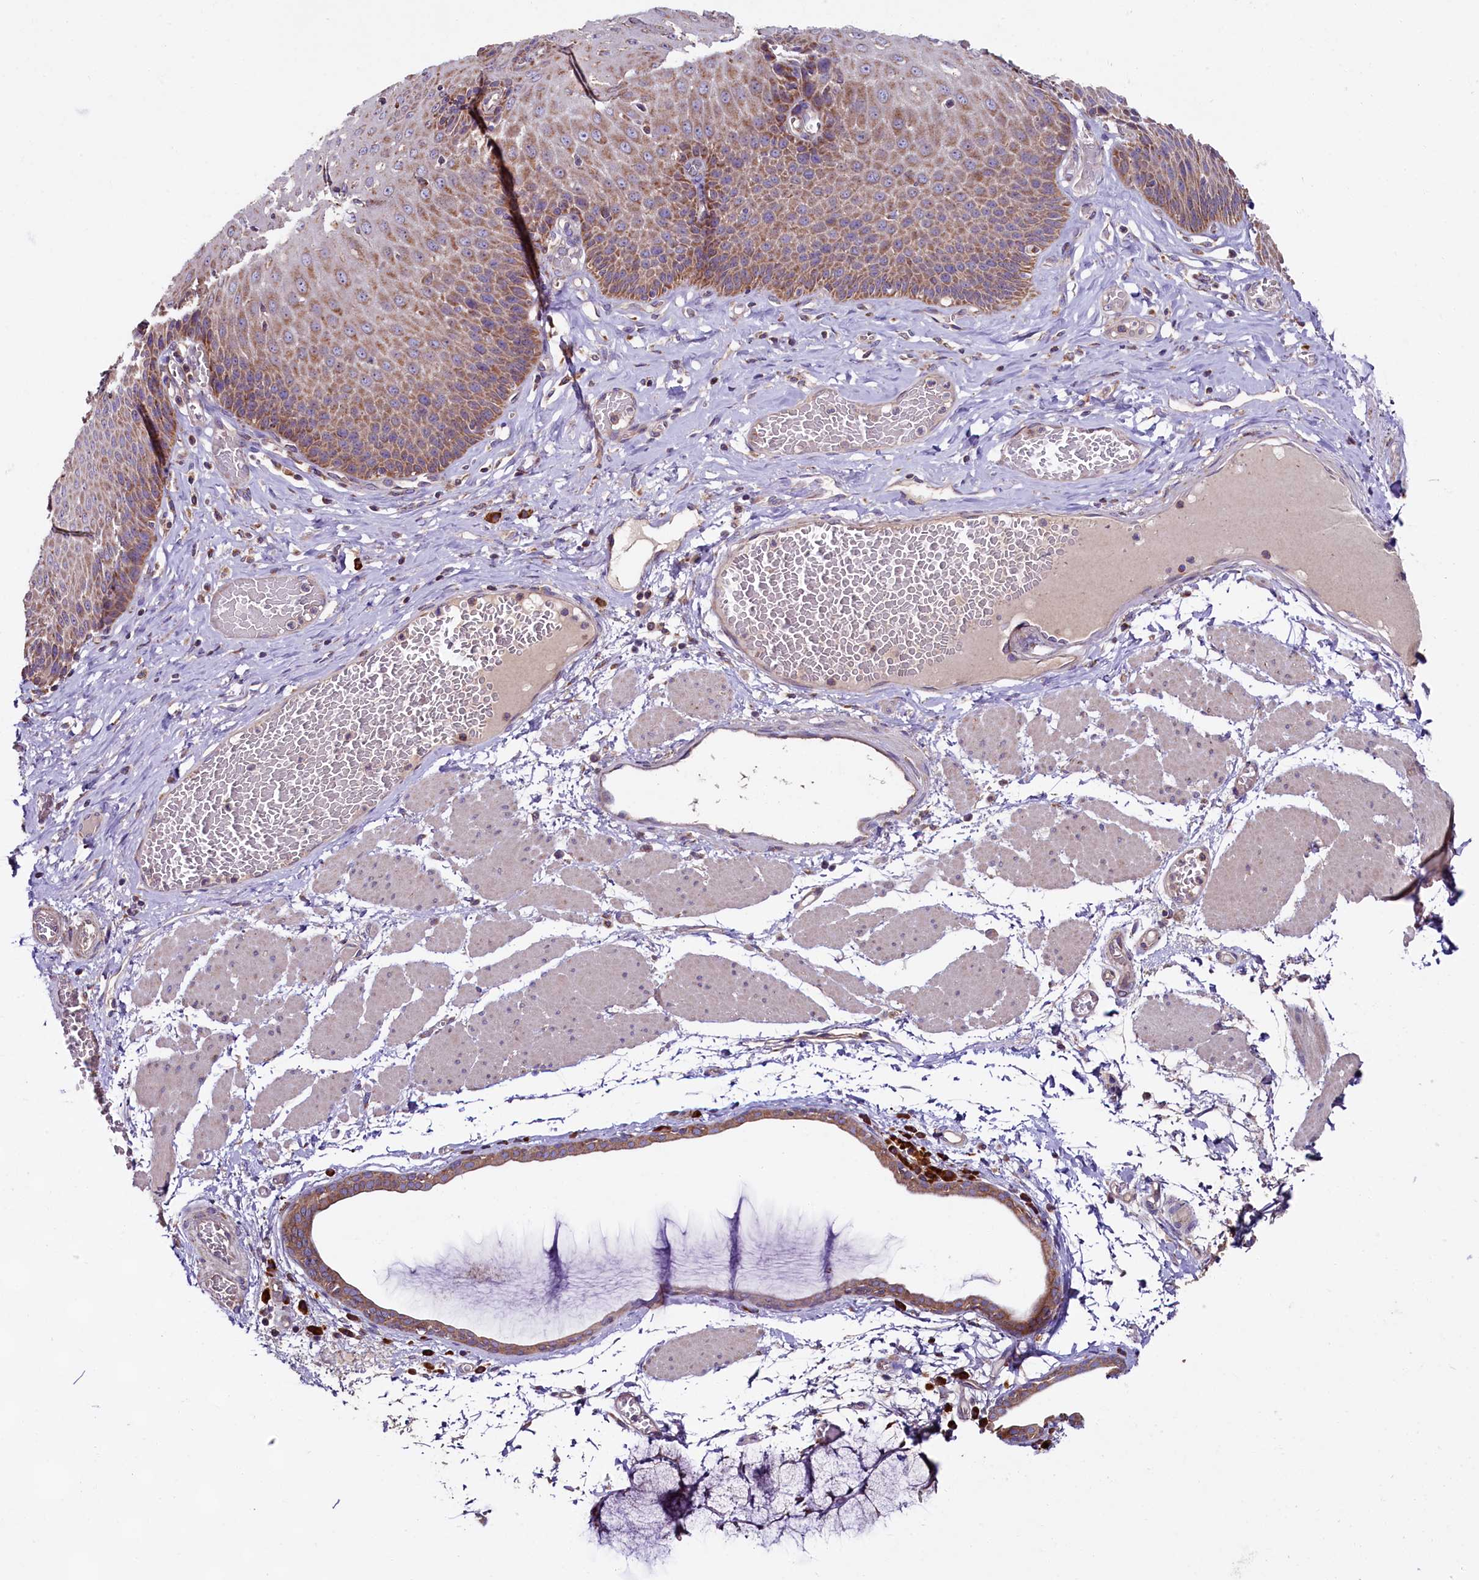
{"staining": {"intensity": "moderate", "quantity": ">75%", "location": "cytoplasmic/membranous"}, "tissue": "esophagus", "cell_type": "Squamous epithelial cells", "image_type": "normal", "snomed": [{"axis": "morphology", "description": "Normal tissue, NOS"}, {"axis": "topography", "description": "Esophagus"}], "caption": "Brown immunohistochemical staining in normal human esophagus reveals moderate cytoplasmic/membranous staining in approximately >75% of squamous epithelial cells.", "gene": "ZSWIM1", "patient": {"sex": "male", "age": 60}}